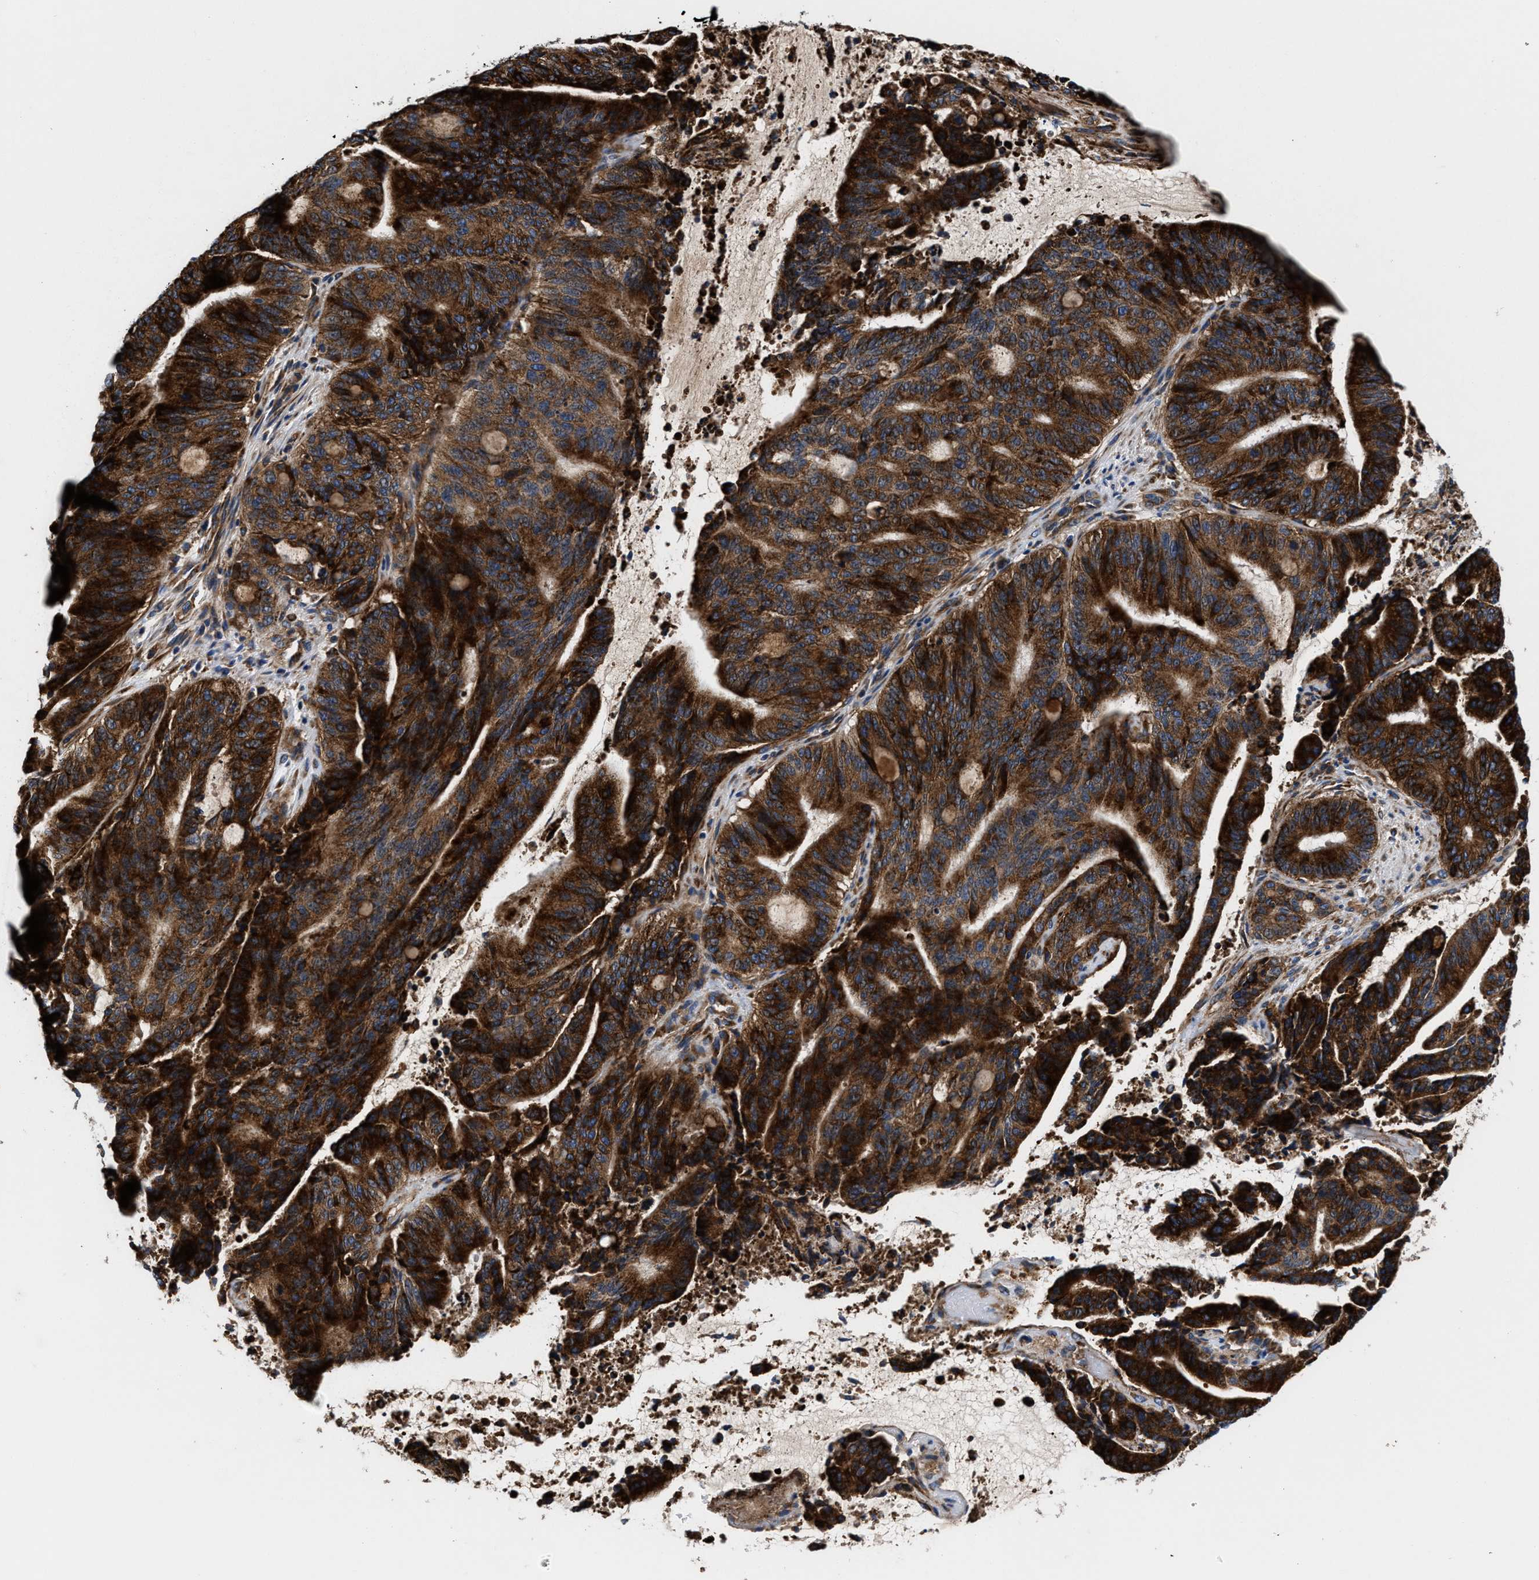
{"staining": {"intensity": "strong", "quantity": ">75%", "location": "cytoplasmic/membranous"}, "tissue": "liver cancer", "cell_type": "Tumor cells", "image_type": "cancer", "snomed": [{"axis": "morphology", "description": "Normal tissue, NOS"}, {"axis": "morphology", "description": "Cholangiocarcinoma"}, {"axis": "topography", "description": "Liver"}, {"axis": "topography", "description": "Peripheral nerve tissue"}], "caption": "Strong cytoplasmic/membranous protein staining is present in about >75% of tumor cells in liver cancer.", "gene": "SLC12A2", "patient": {"sex": "female", "age": 73}}